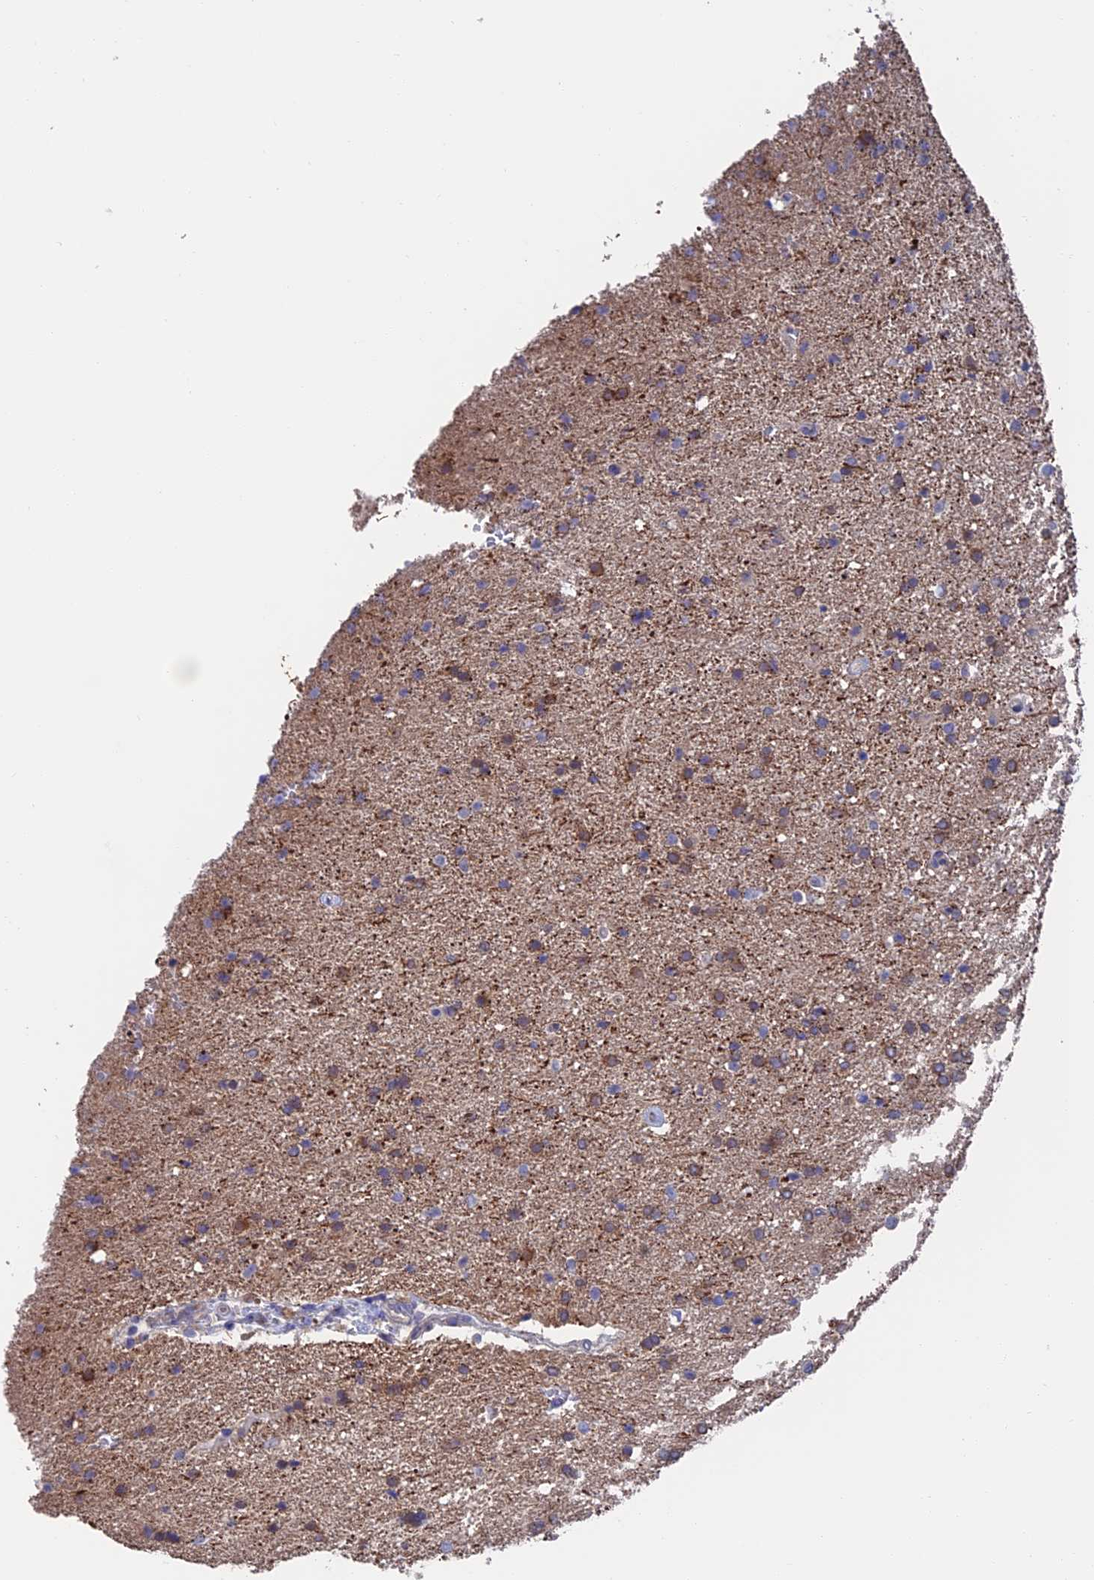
{"staining": {"intensity": "moderate", "quantity": "<25%", "location": "cytoplasmic/membranous"}, "tissue": "glioma", "cell_type": "Tumor cells", "image_type": "cancer", "snomed": [{"axis": "morphology", "description": "Glioma, malignant, High grade"}, {"axis": "topography", "description": "Brain"}], "caption": "A high-resolution micrograph shows immunohistochemistry staining of malignant glioma (high-grade), which reveals moderate cytoplasmic/membranous expression in about <25% of tumor cells.", "gene": "HPF1", "patient": {"sex": "male", "age": 72}}